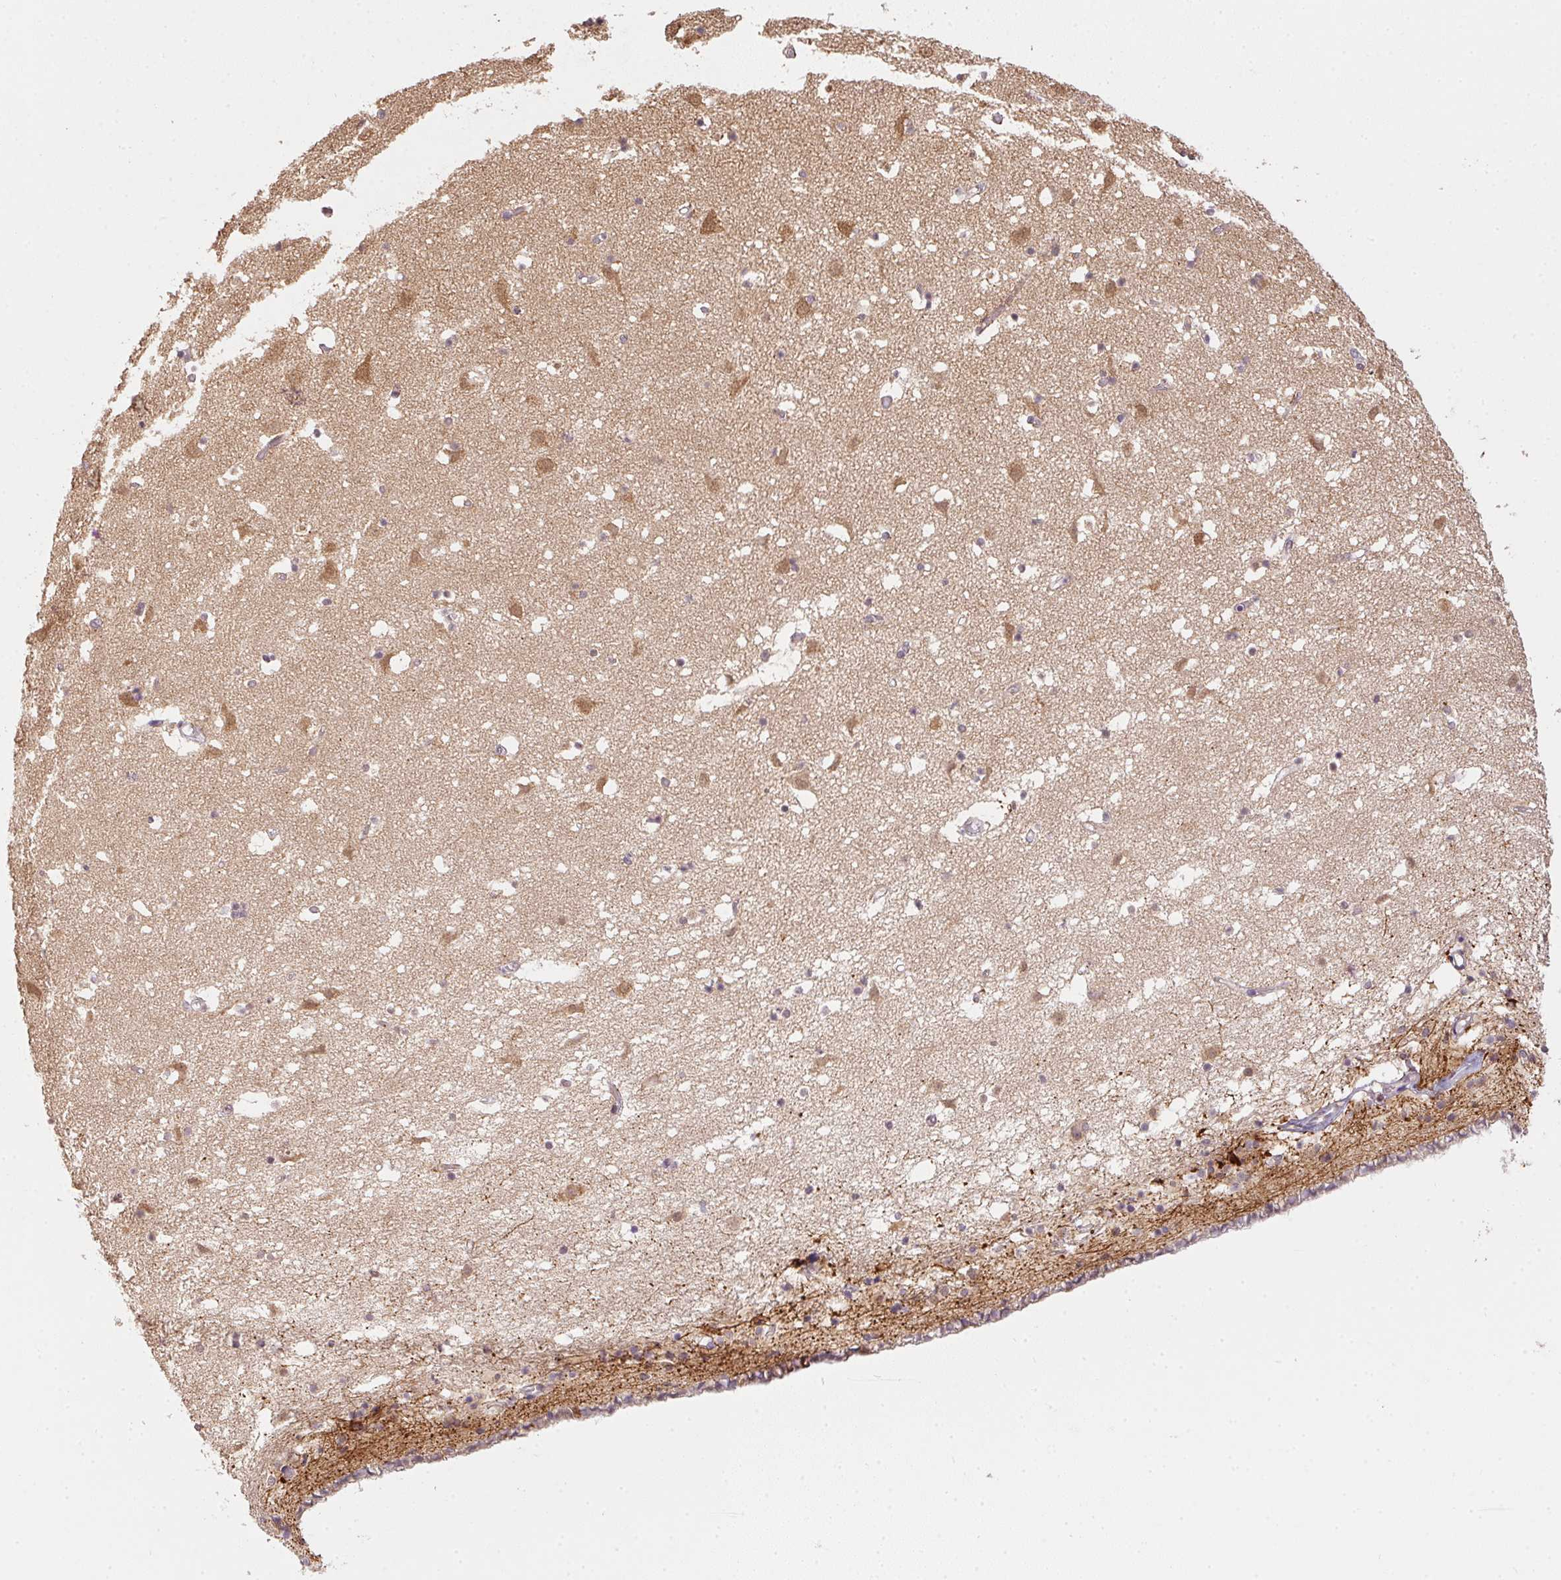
{"staining": {"intensity": "strong", "quantity": "<25%", "location": "cytoplasmic/membranous"}, "tissue": "caudate", "cell_type": "Glial cells", "image_type": "normal", "snomed": [{"axis": "morphology", "description": "Normal tissue, NOS"}, {"axis": "topography", "description": "Lateral ventricle wall"}], "caption": "Approximately <25% of glial cells in benign caudate exhibit strong cytoplasmic/membranous protein expression as visualized by brown immunohistochemical staining.", "gene": "PPP4R4", "patient": {"sex": "female", "age": 42}}